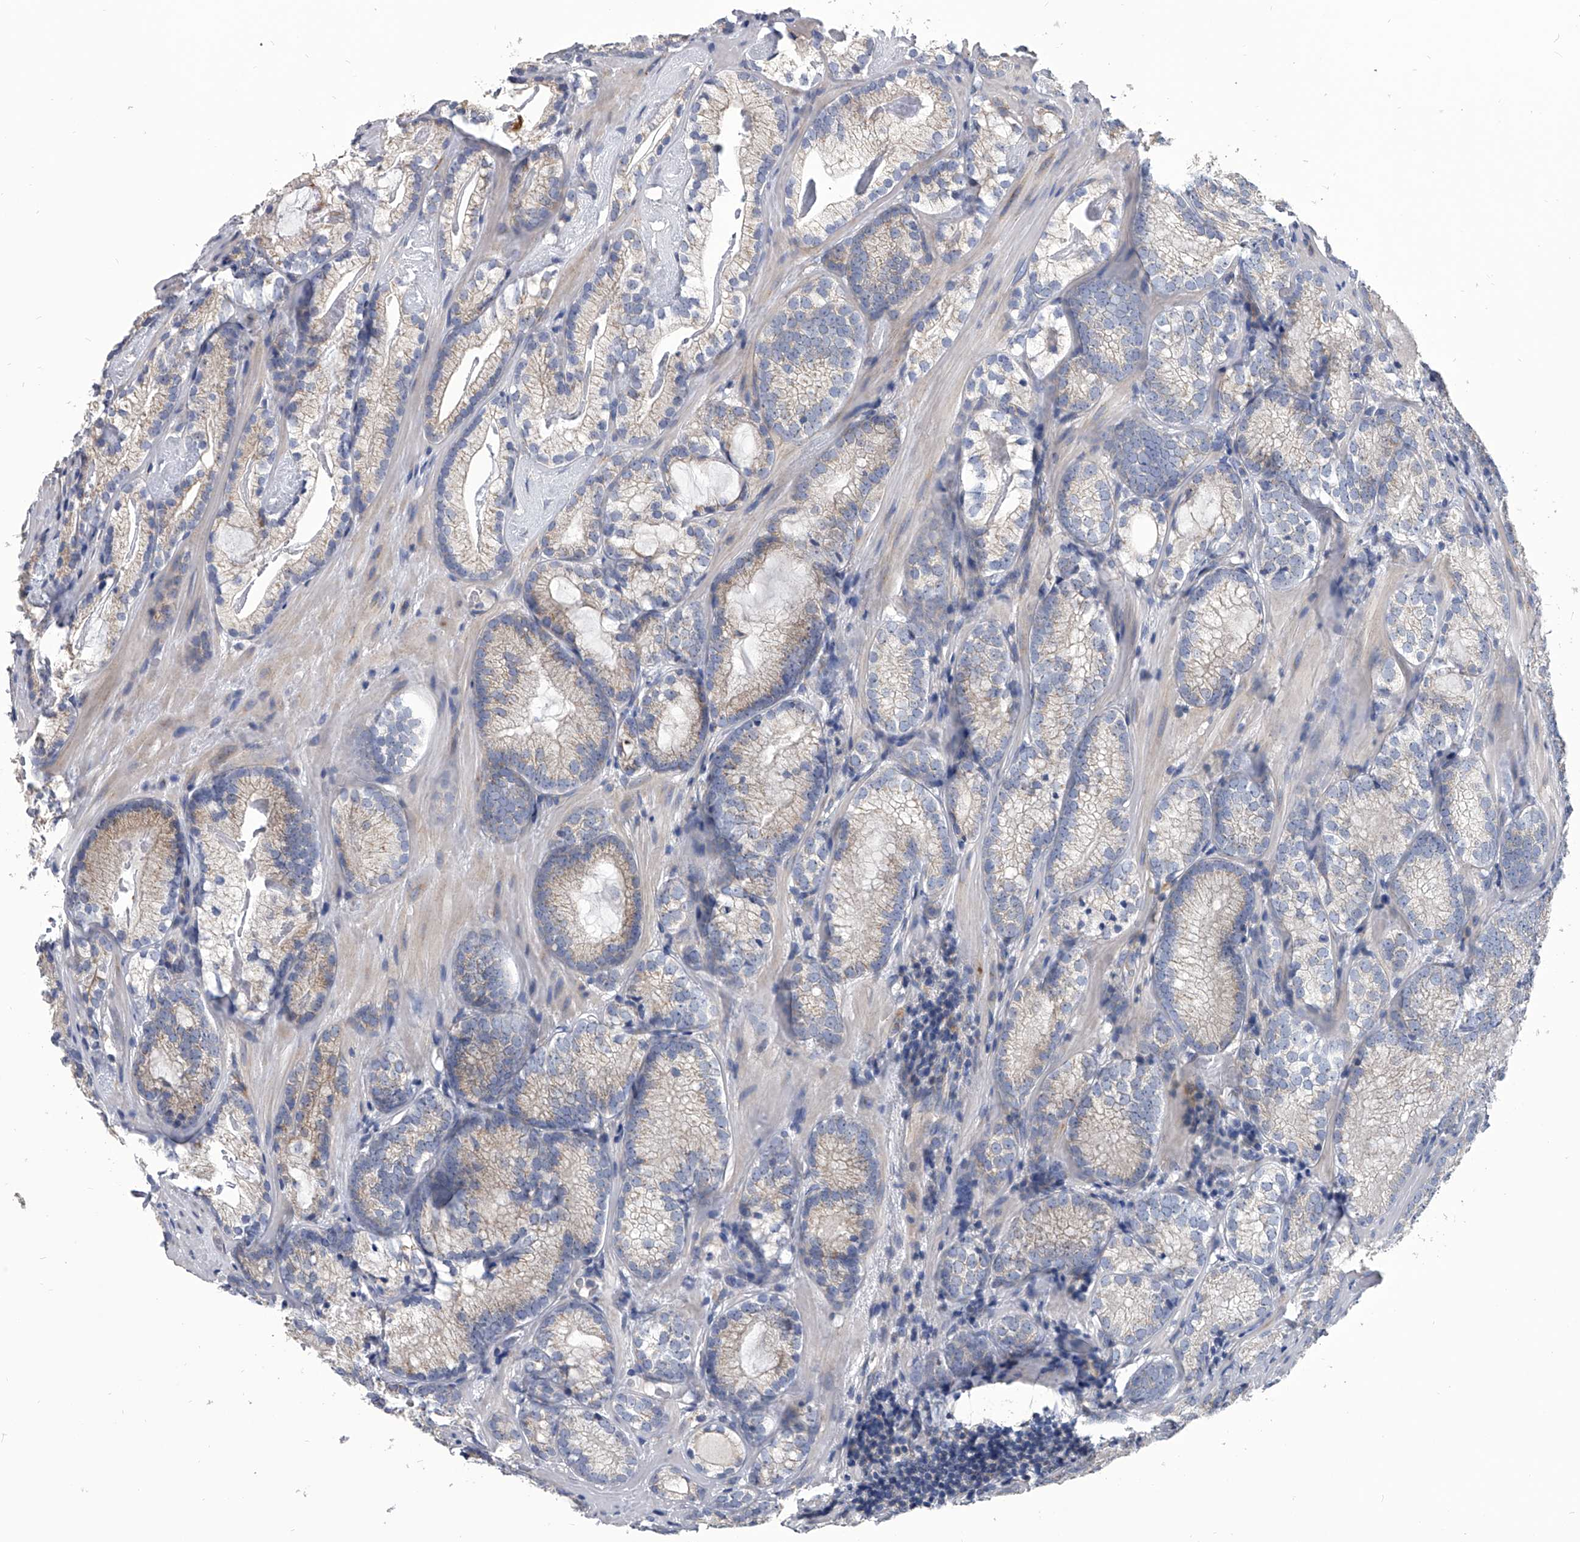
{"staining": {"intensity": "weak", "quantity": ">75%", "location": "cytoplasmic/membranous"}, "tissue": "prostate cancer", "cell_type": "Tumor cells", "image_type": "cancer", "snomed": [{"axis": "morphology", "description": "Adenocarcinoma, Low grade"}, {"axis": "topography", "description": "Prostate"}], "caption": "Immunohistochemical staining of adenocarcinoma (low-grade) (prostate) displays low levels of weak cytoplasmic/membranous positivity in approximately >75% of tumor cells.", "gene": "SPP1", "patient": {"sex": "male", "age": 72}}